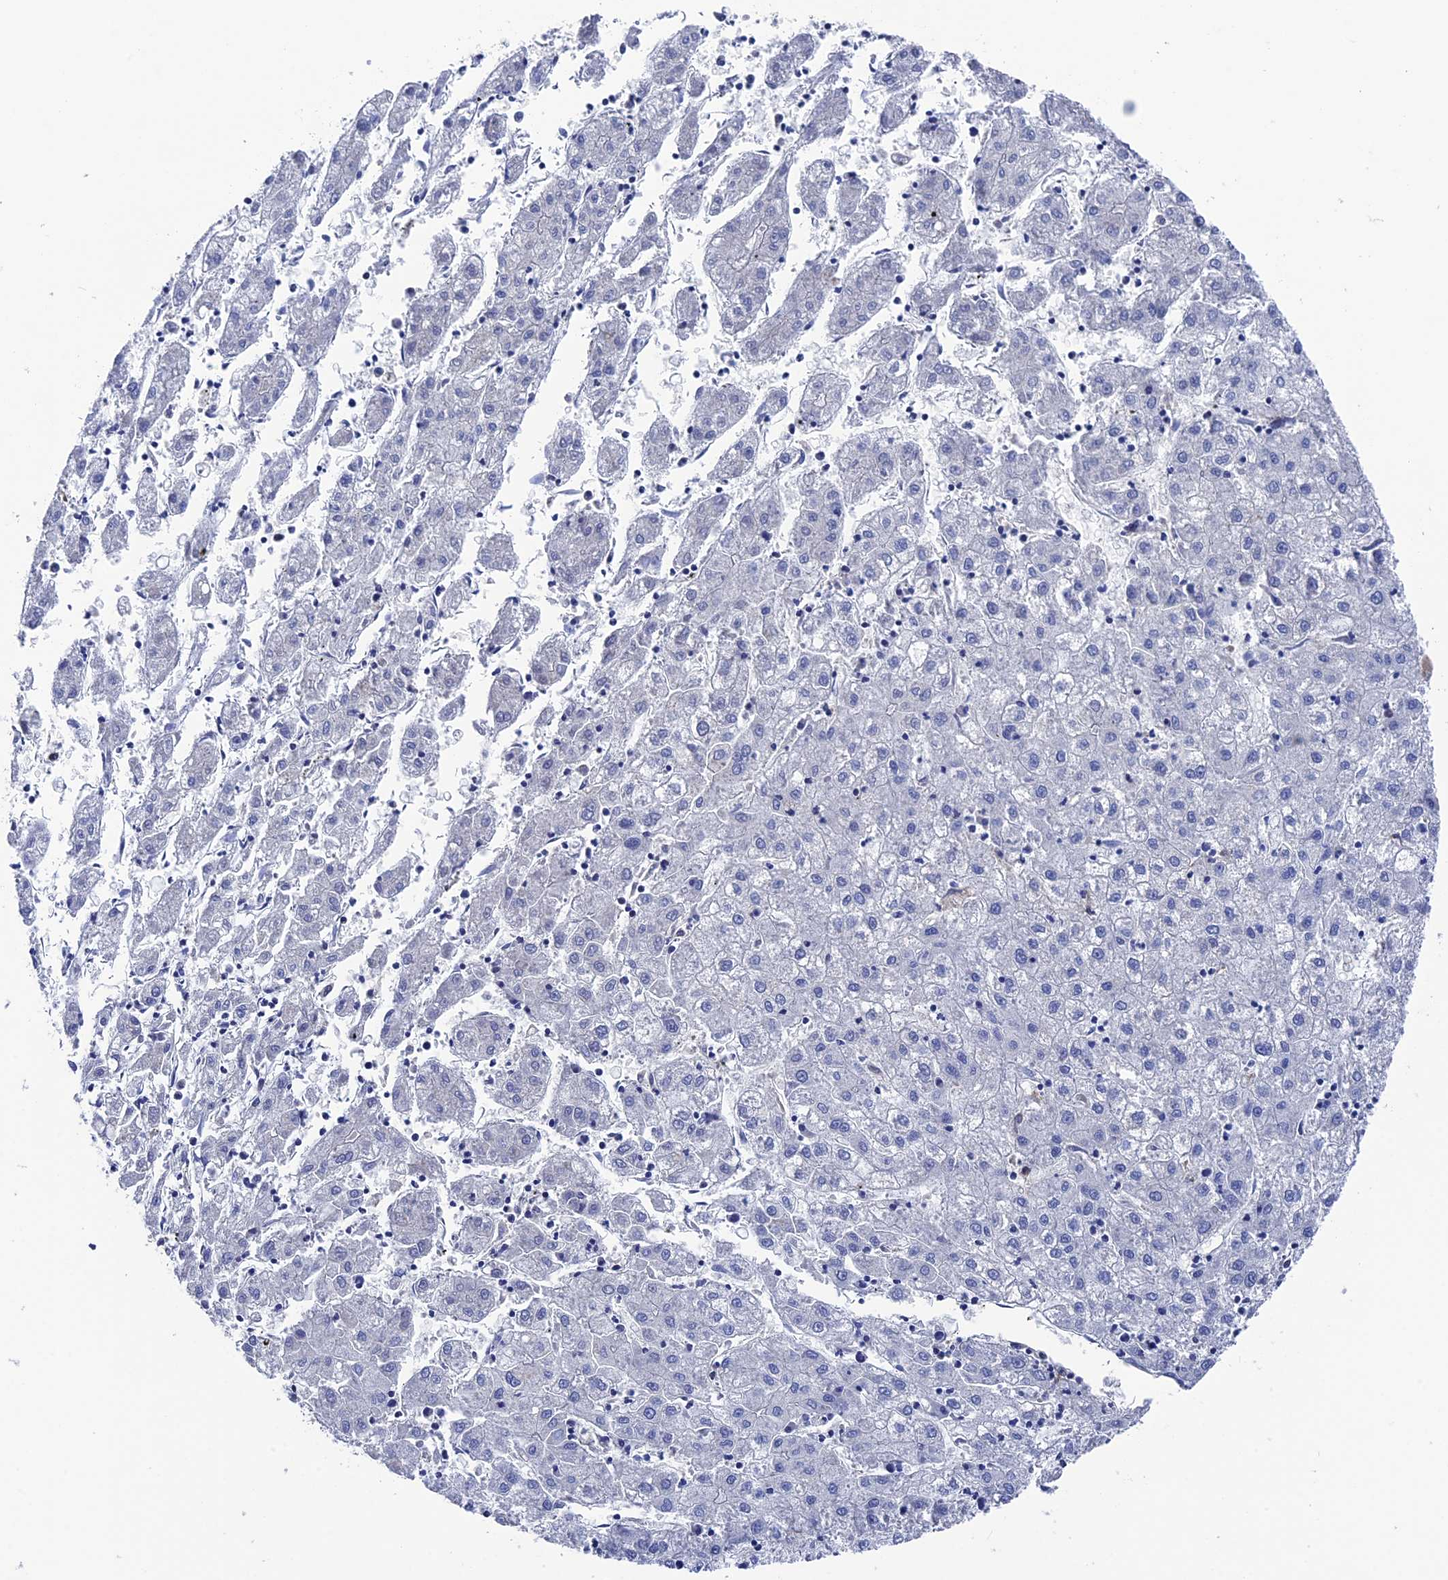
{"staining": {"intensity": "negative", "quantity": "none", "location": "none"}, "tissue": "liver cancer", "cell_type": "Tumor cells", "image_type": "cancer", "snomed": [{"axis": "morphology", "description": "Carcinoma, Hepatocellular, NOS"}, {"axis": "topography", "description": "Liver"}], "caption": "Hepatocellular carcinoma (liver) stained for a protein using IHC exhibits no positivity tumor cells.", "gene": "TYROBP", "patient": {"sex": "male", "age": 72}}